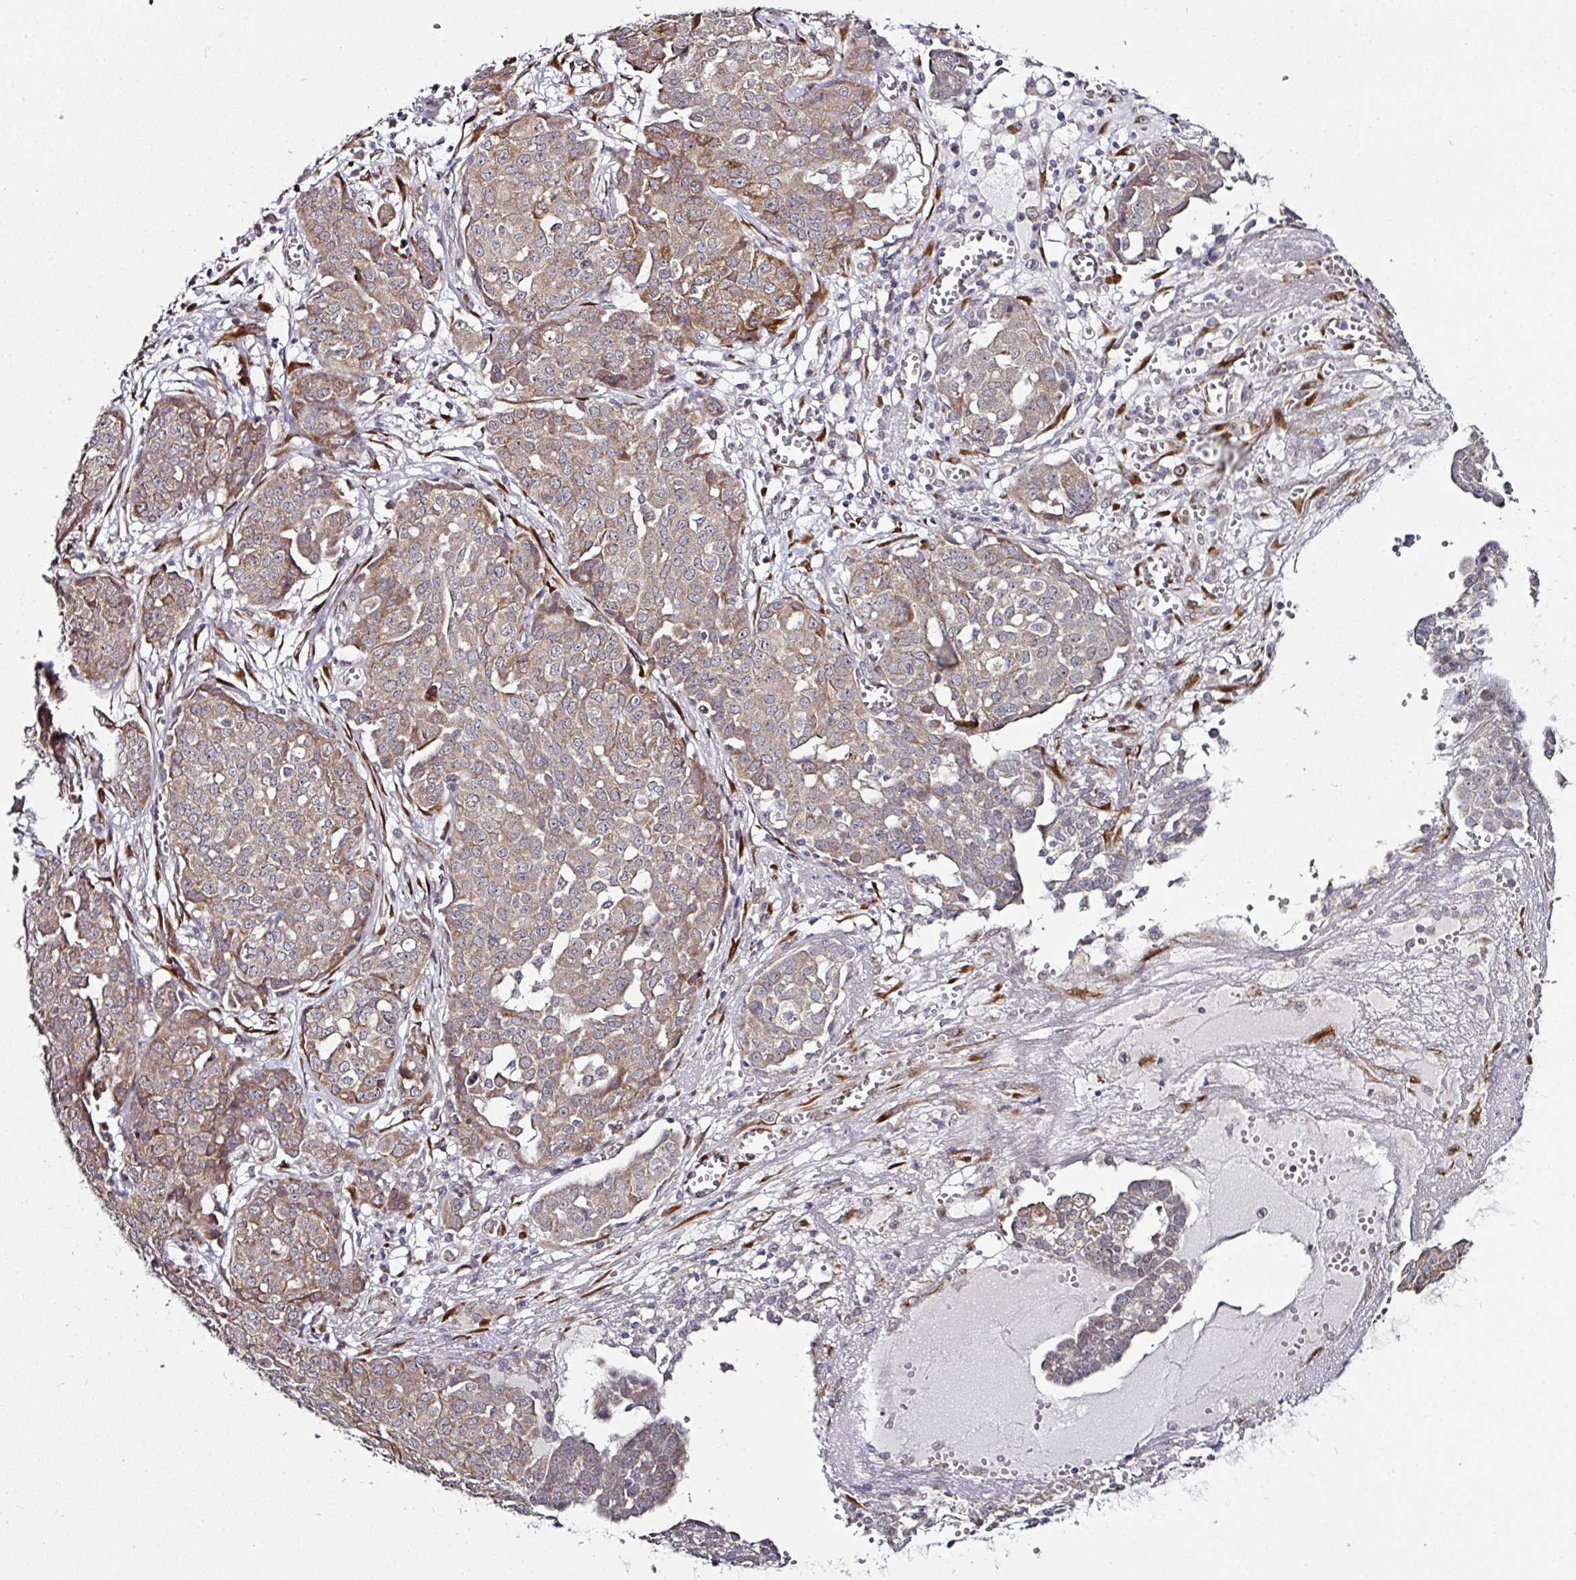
{"staining": {"intensity": "weak", "quantity": ">75%", "location": "cytoplasmic/membranous"}, "tissue": "ovarian cancer", "cell_type": "Tumor cells", "image_type": "cancer", "snomed": [{"axis": "morphology", "description": "Cystadenocarcinoma, serous, NOS"}, {"axis": "topography", "description": "Soft tissue"}, {"axis": "topography", "description": "Ovary"}], "caption": "Approximately >75% of tumor cells in serous cystadenocarcinoma (ovarian) display weak cytoplasmic/membranous protein staining as visualized by brown immunohistochemical staining.", "gene": "APOLD1", "patient": {"sex": "female", "age": 57}}